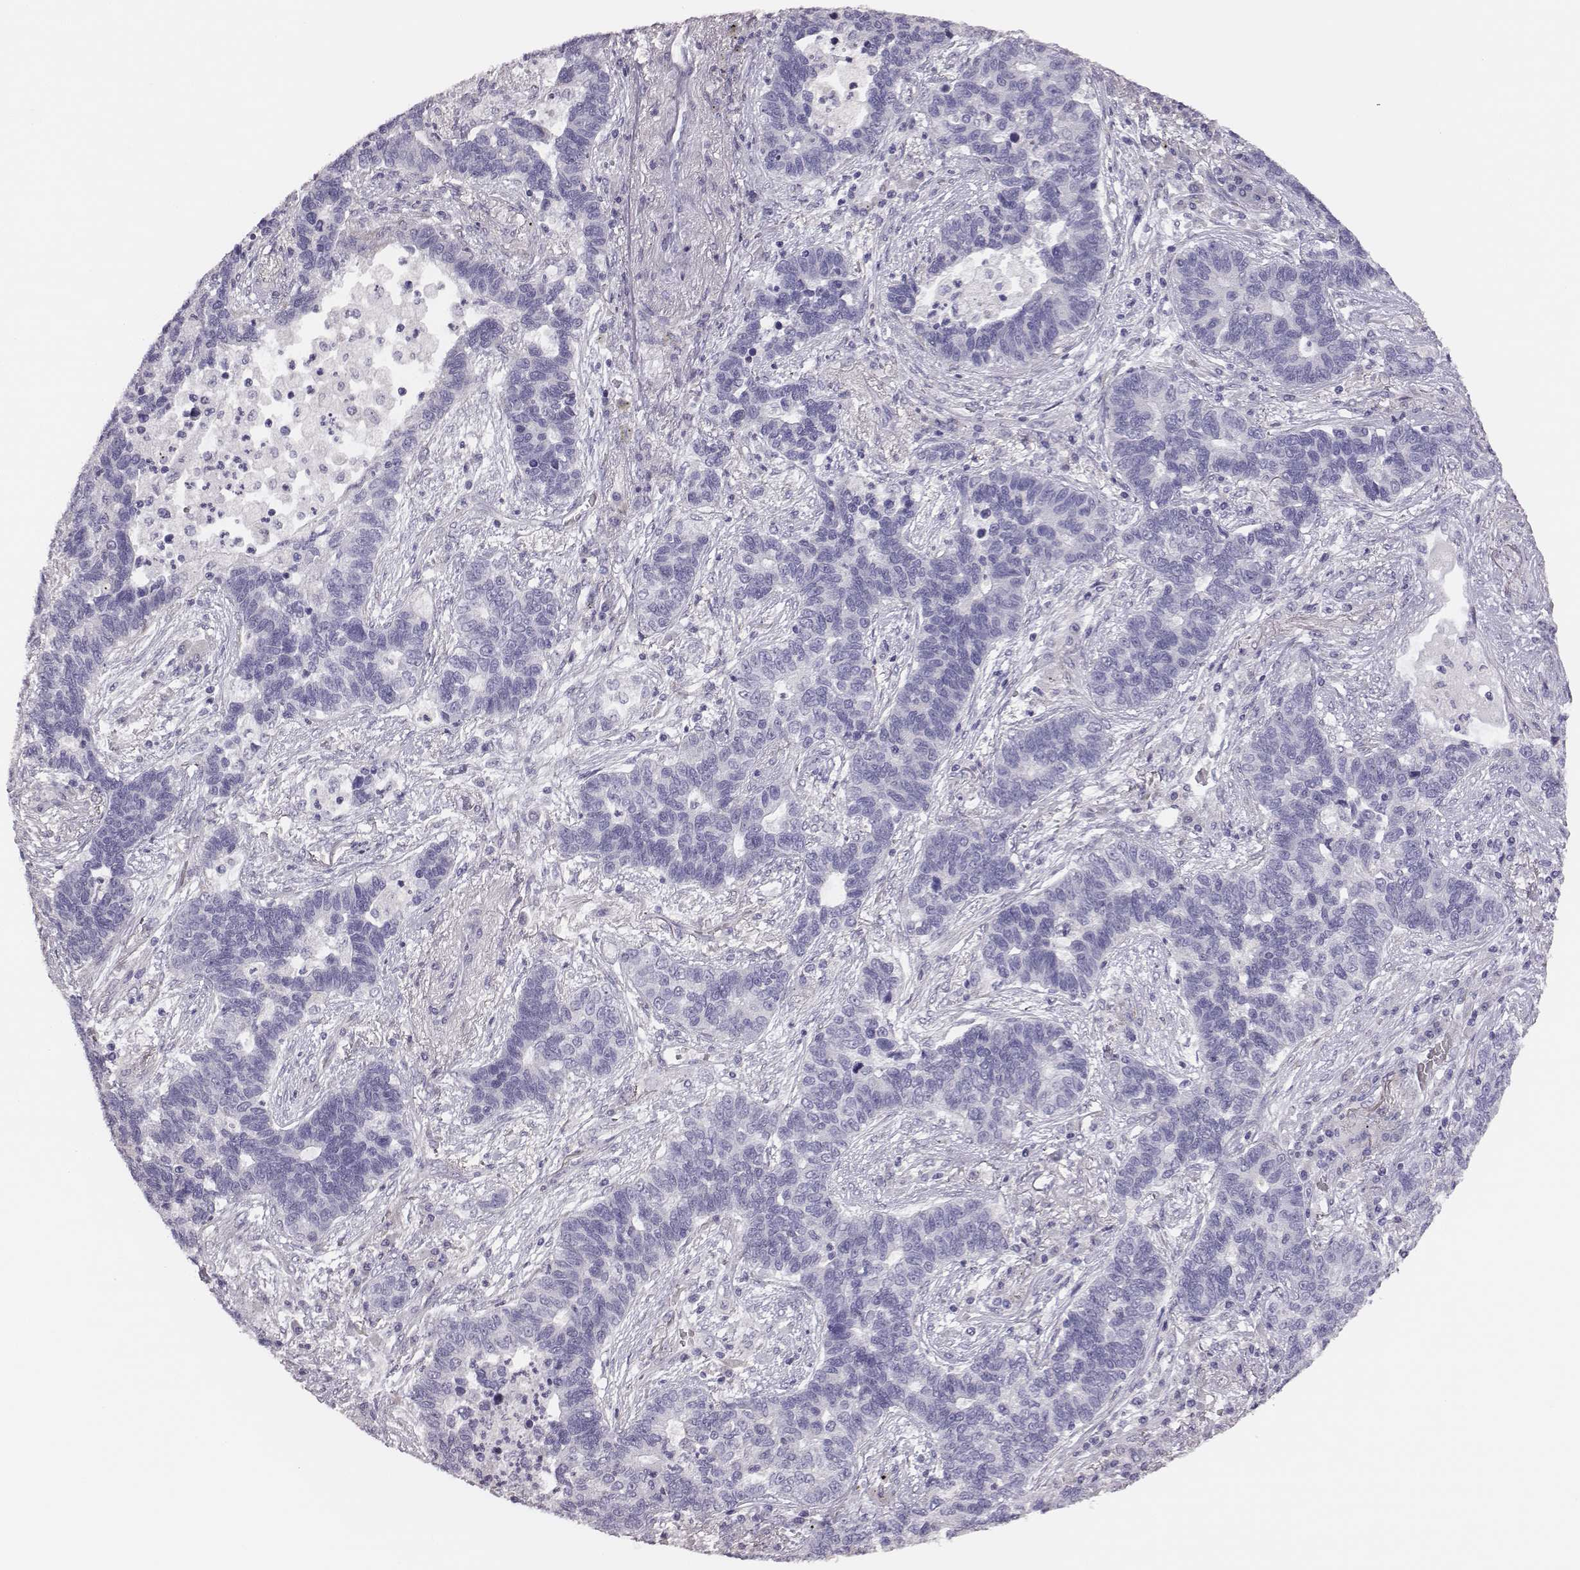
{"staining": {"intensity": "negative", "quantity": "none", "location": "none"}, "tissue": "lung cancer", "cell_type": "Tumor cells", "image_type": "cancer", "snomed": [{"axis": "morphology", "description": "Adenocarcinoma, NOS"}, {"axis": "topography", "description": "Lung"}], "caption": "Lung cancer (adenocarcinoma) stained for a protein using IHC demonstrates no staining tumor cells.", "gene": "GUCA1A", "patient": {"sex": "female", "age": 57}}